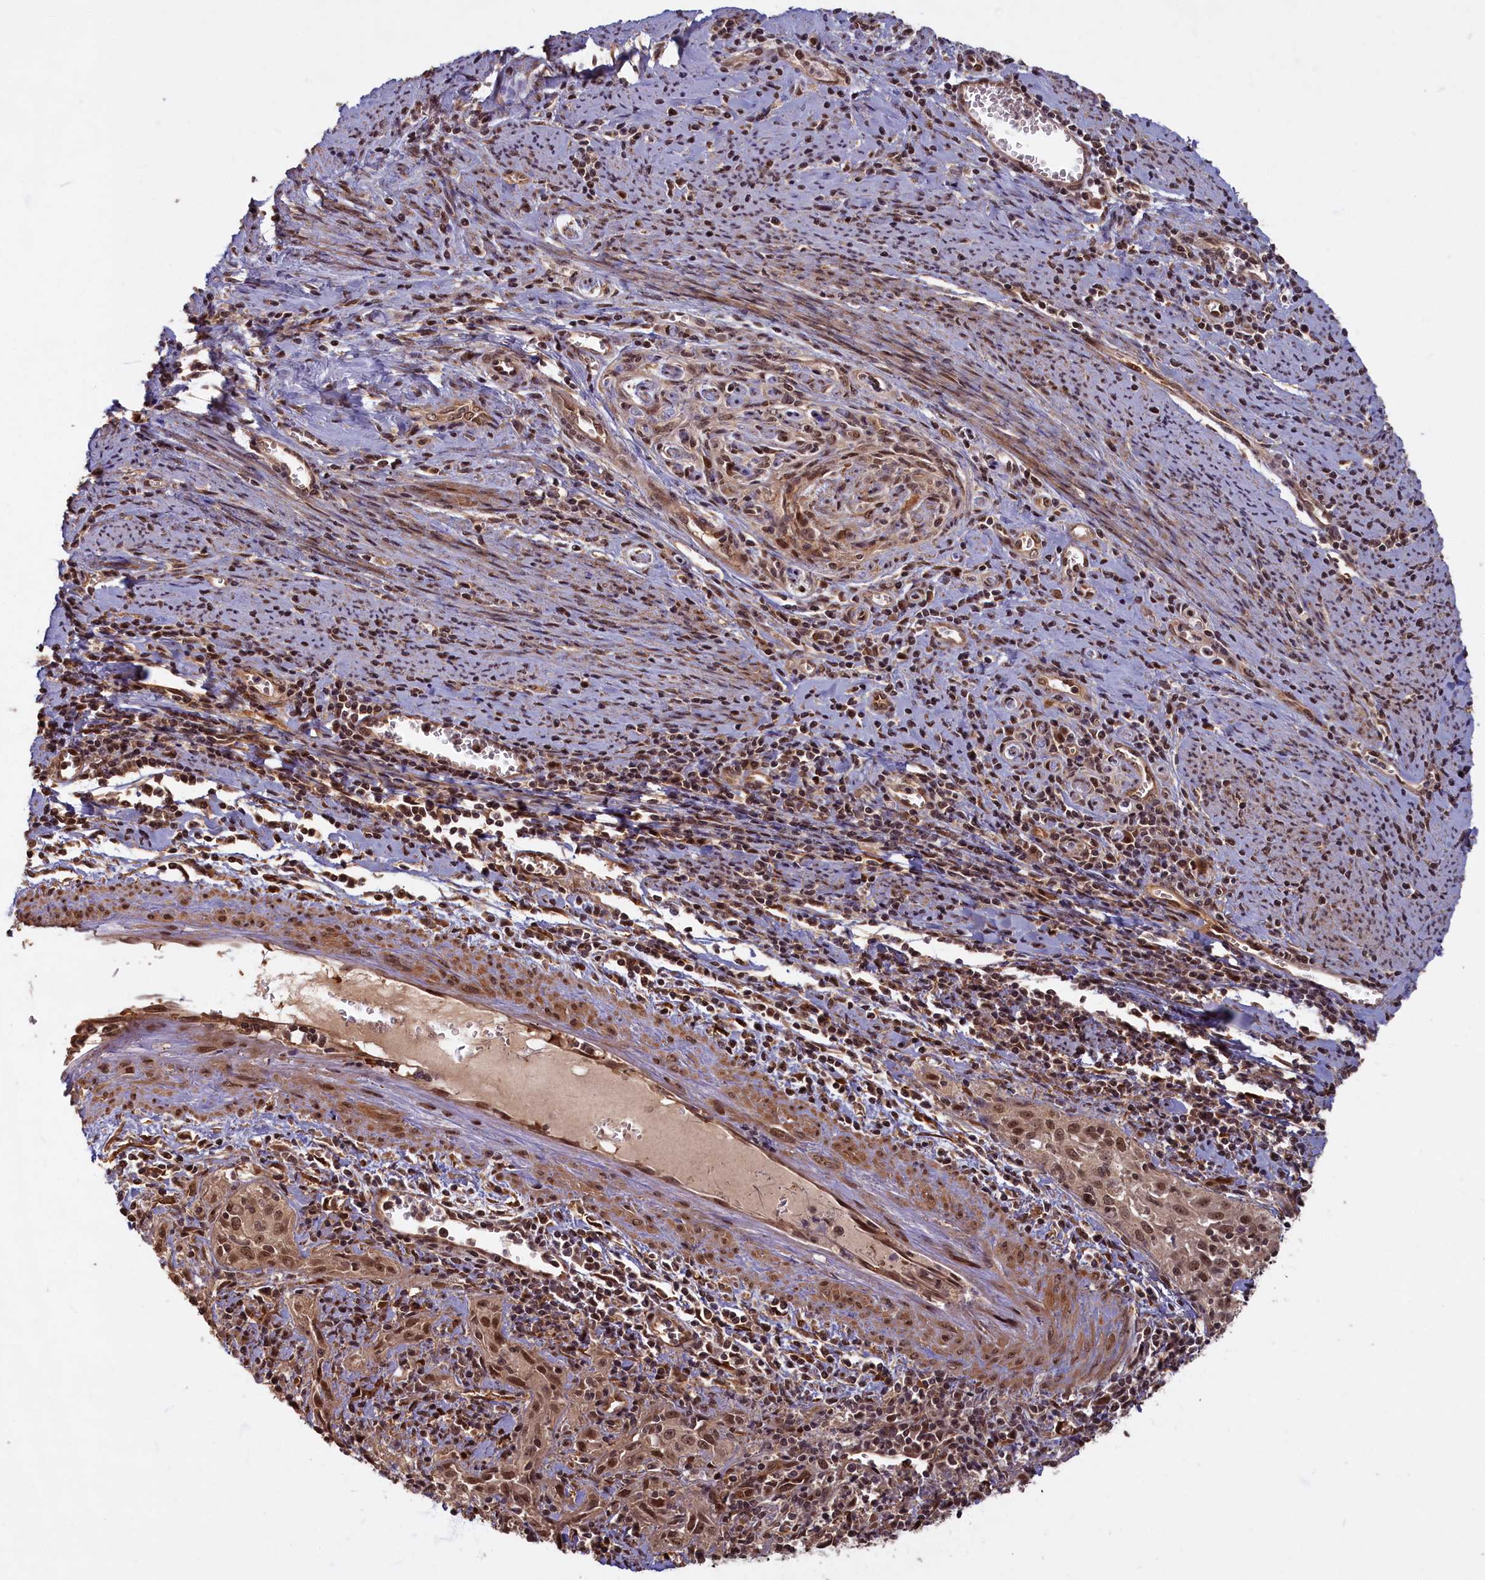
{"staining": {"intensity": "moderate", "quantity": ">75%", "location": "cytoplasmic/membranous,nuclear"}, "tissue": "cervical cancer", "cell_type": "Tumor cells", "image_type": "cancer", "snomed": [{"axis": "morphology", "description": "Squamous cell carcinoma, NOS"}, {"axis": "topography", "description": "Cervix"}], "caption": "The micrograph shows staining of cervical cancer, revealing moderate cytoplasmic/membranous and nuclear protein expression (brown color) within tumor cells.", "gene": "HIF3A", "patient": {"sex": "female", "age": 57}}